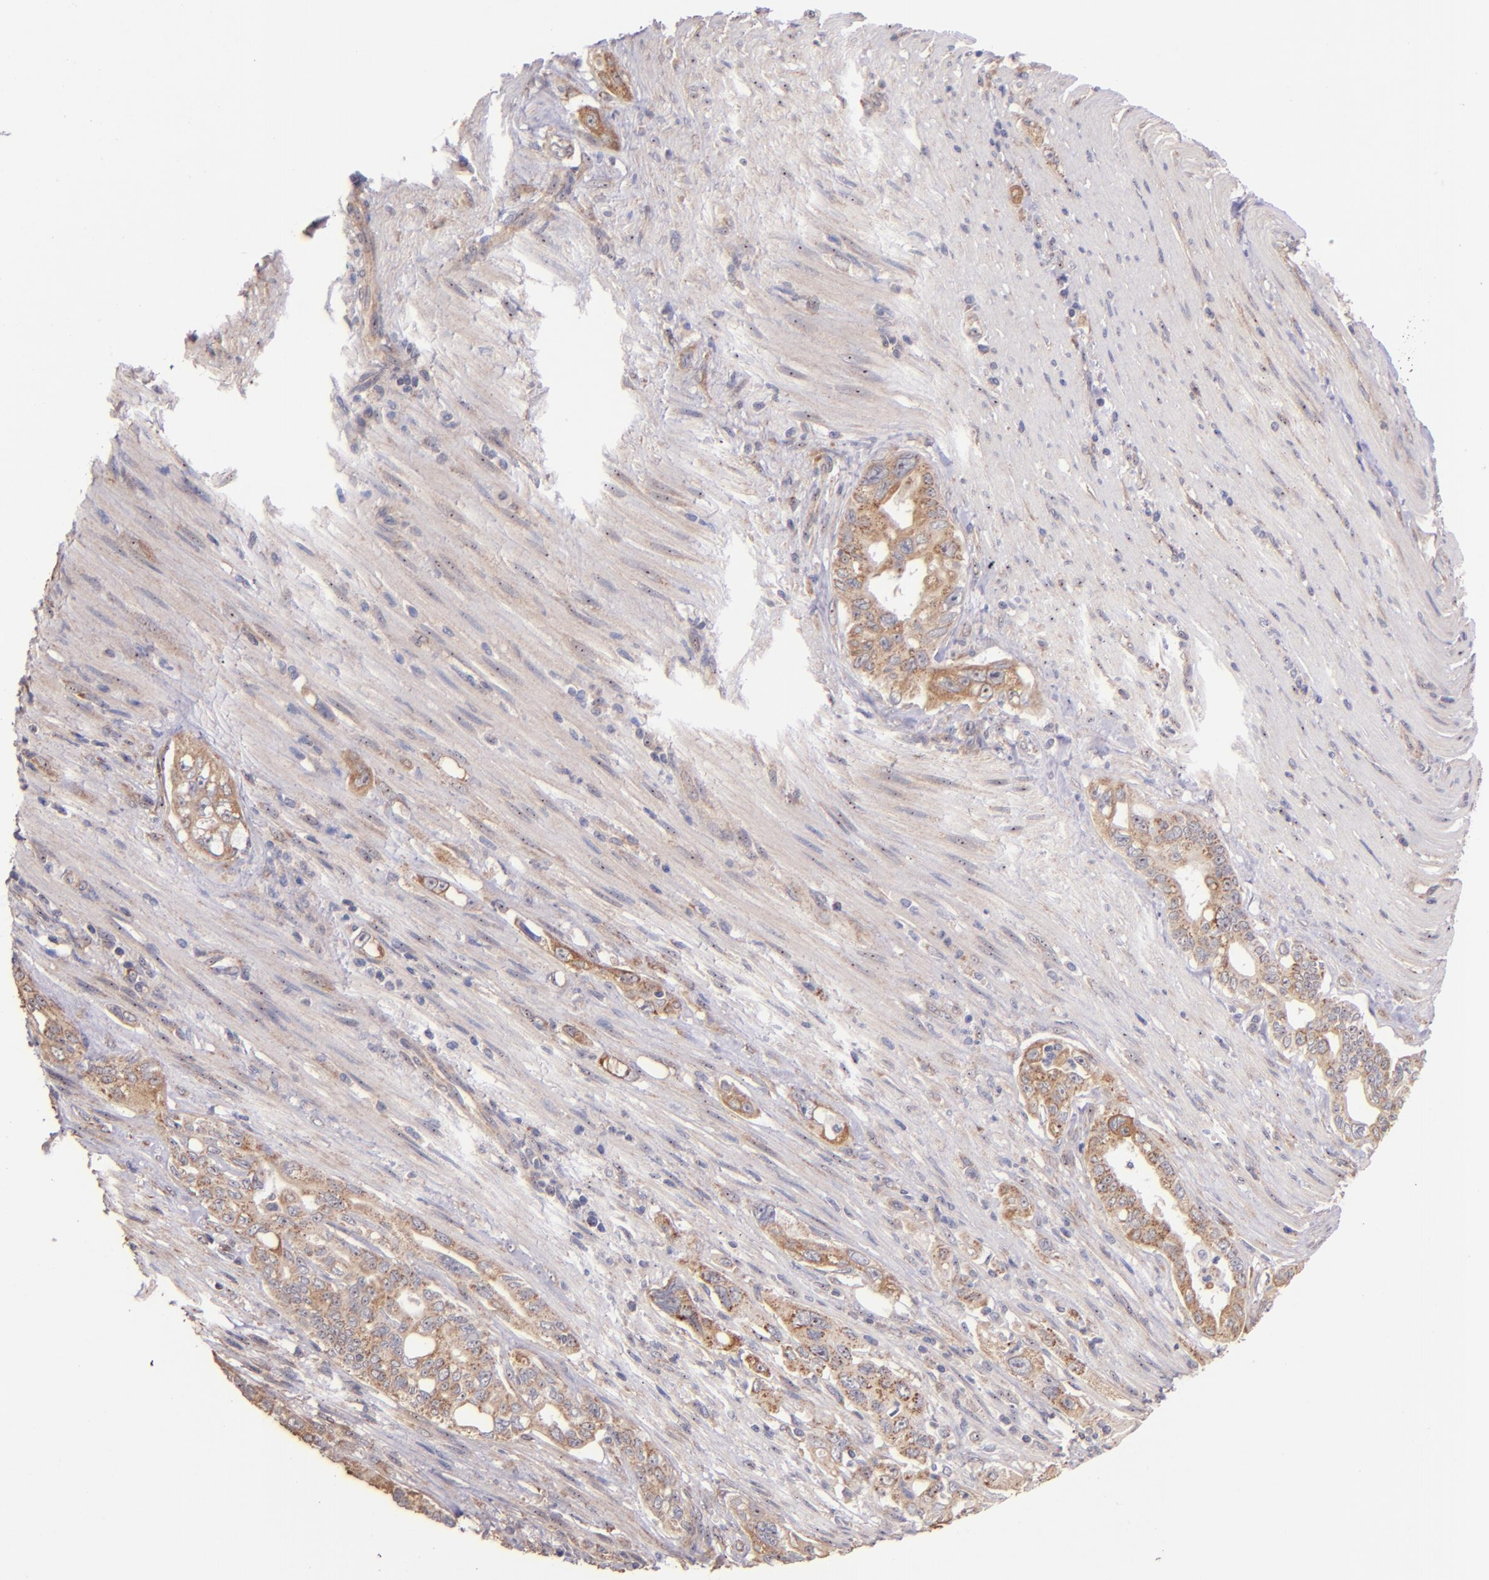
{"staining": {"intensity": "moderate", "quantity": "25%-75%", "location": "cytoplasmic/membranous"}, "tissue": "pancreatic cancer", "cell_type": "Tumor cells", "image_type": "cancer", "snomed": [{"axis": "morphology", "description": "Normal tissue, NOS"}, {"axis": "topography", "description": "Pancreas"}], "caption": "There is medium levels of moderate cytoplasmic/membranous positivity in tumor cells of pancreatic cancer, as demonstrated by immunohistochemical staining (brown color).", "gene": "SHC1", "patient": {"sex": "male", "age": 42}}